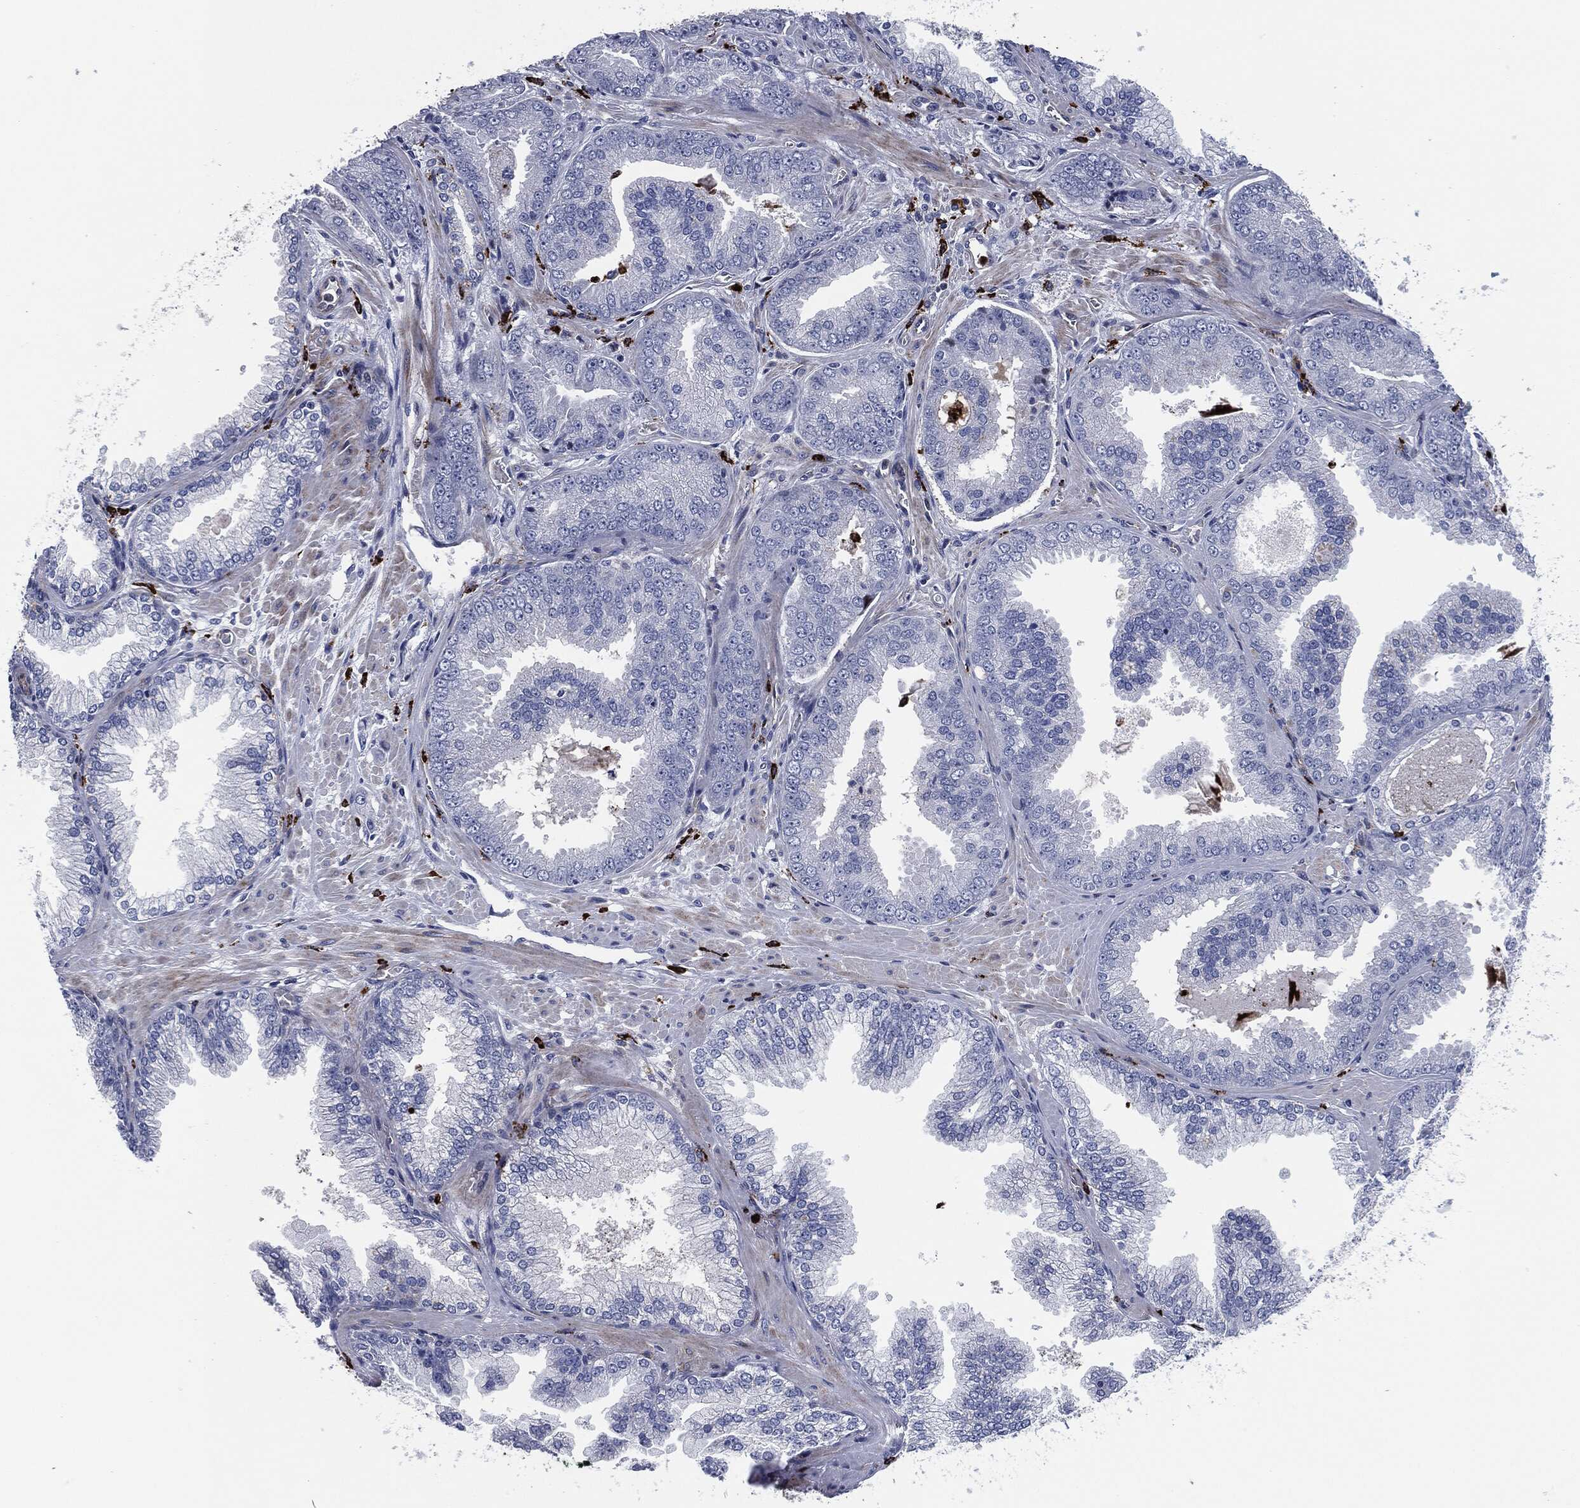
{"staining": {"intensity": "negative", "quantity": "none", "location": "none"}, "tissue": "prostate cancer", "cell_type": "Tumor cells", "image_type": "cancer", "snomed": [{"axis": "morphology", "description": "Adenocarcinoma, Low grade"}, {"axis": "topography", "description": "Prostate"}], "caption": "This is an IHC image of prostate adenocarcinoma (low-grade). There is no staining in tumor cells.", "gene": "MPO", "patient": {"sex": "male", "age": 72}}